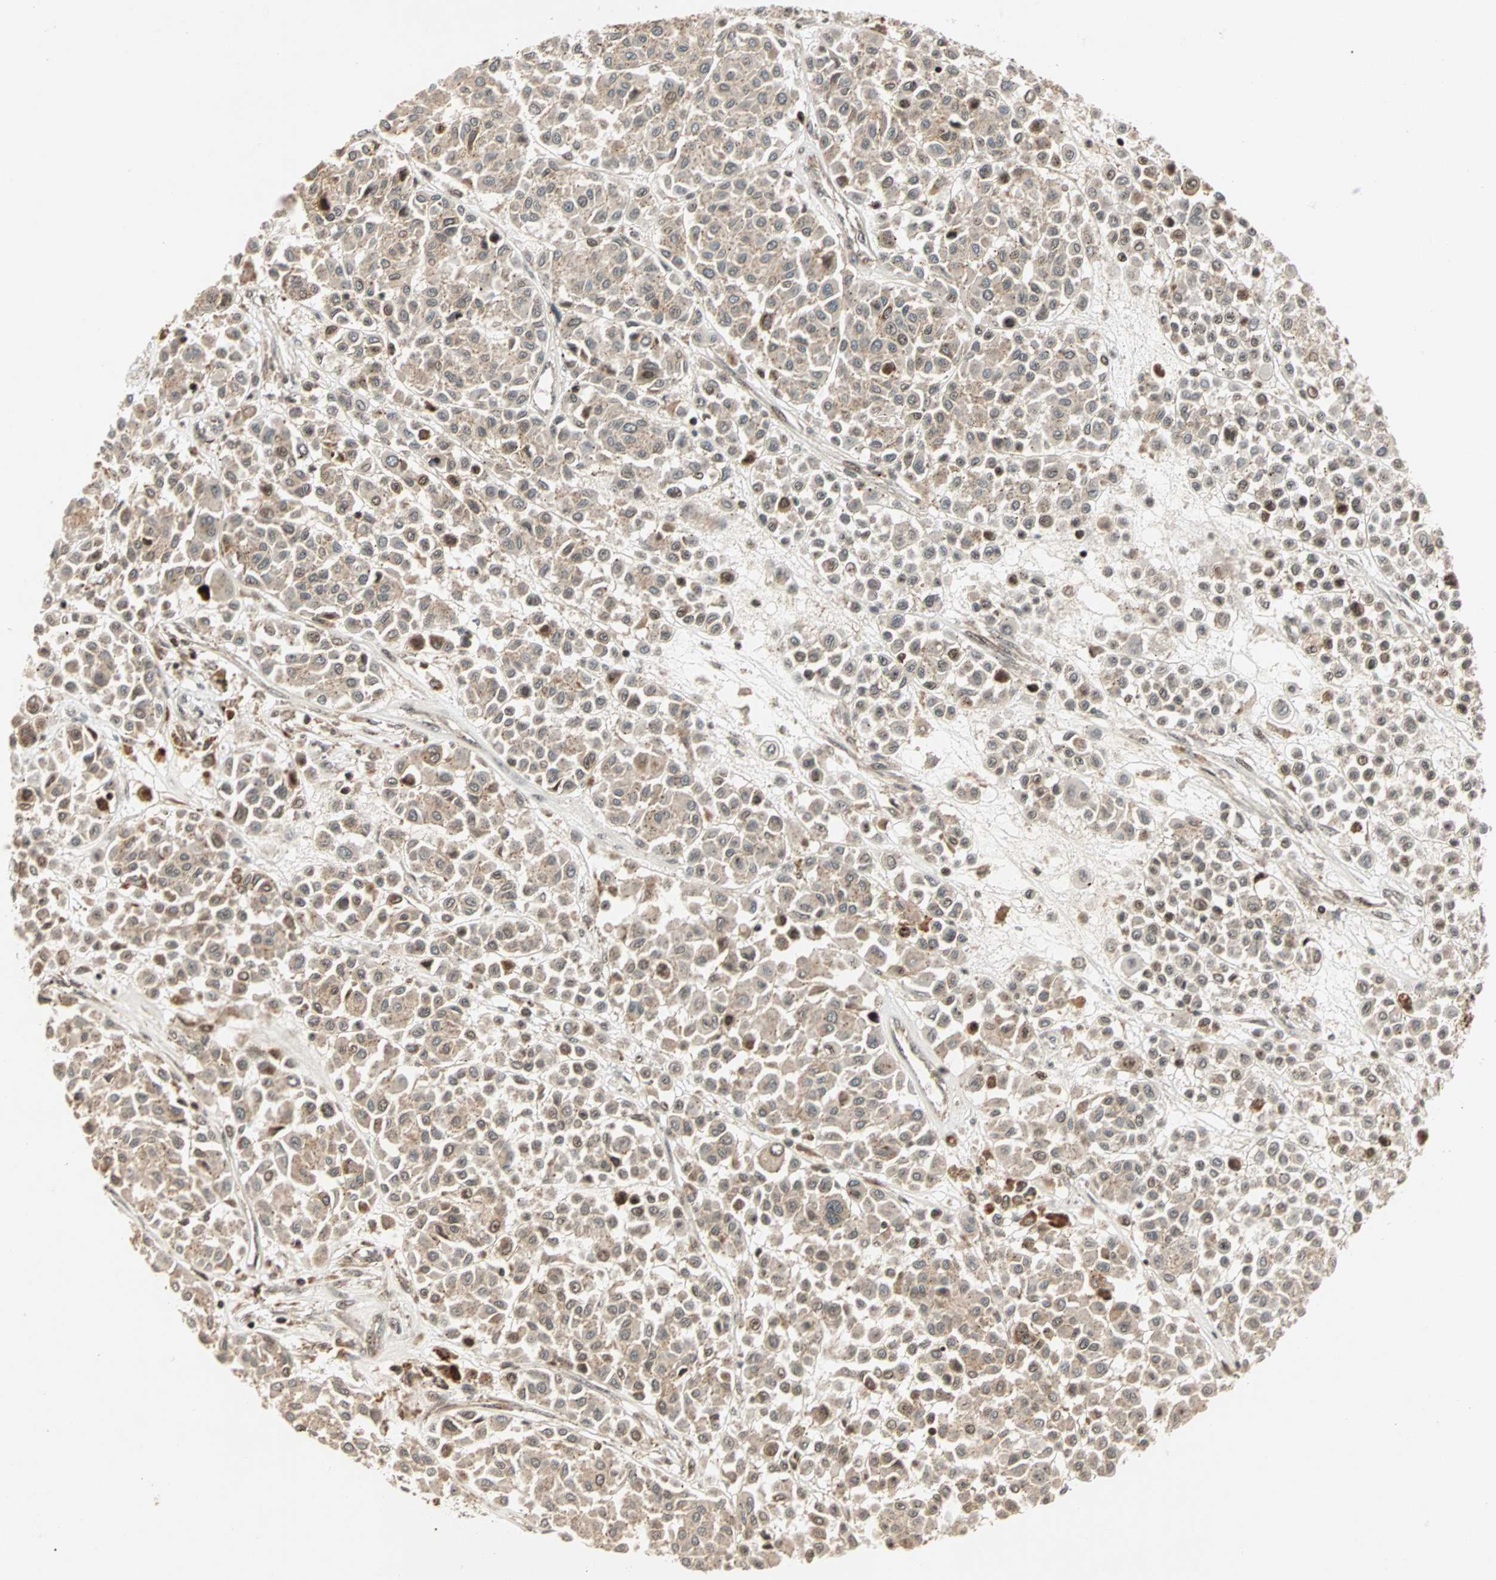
{"staining": {"intensity": "moderate", "quantity": ">75%", "location": "cytoplasmic/membranous,nuclear"}, "tissue": "melanoma", "cell_type": "Tumor cells", "image_type": "cancer", "snomed": [{"axis": "morphology", "description": "Malignant melanoma, Metastatic site"}, {"axis": "topography", "description": "Soft tissue"}], "caption": "Protein expression analysis of human melanoma reveals moderate cytoplasmic/membranous and nuclear positivity in approximately >75% of tumor cells. (brown staining indicates protein expression, while blue staining denotes nuclei).", "gene": "ZBED9", "patient": {"sex": "male", "age": 41}}